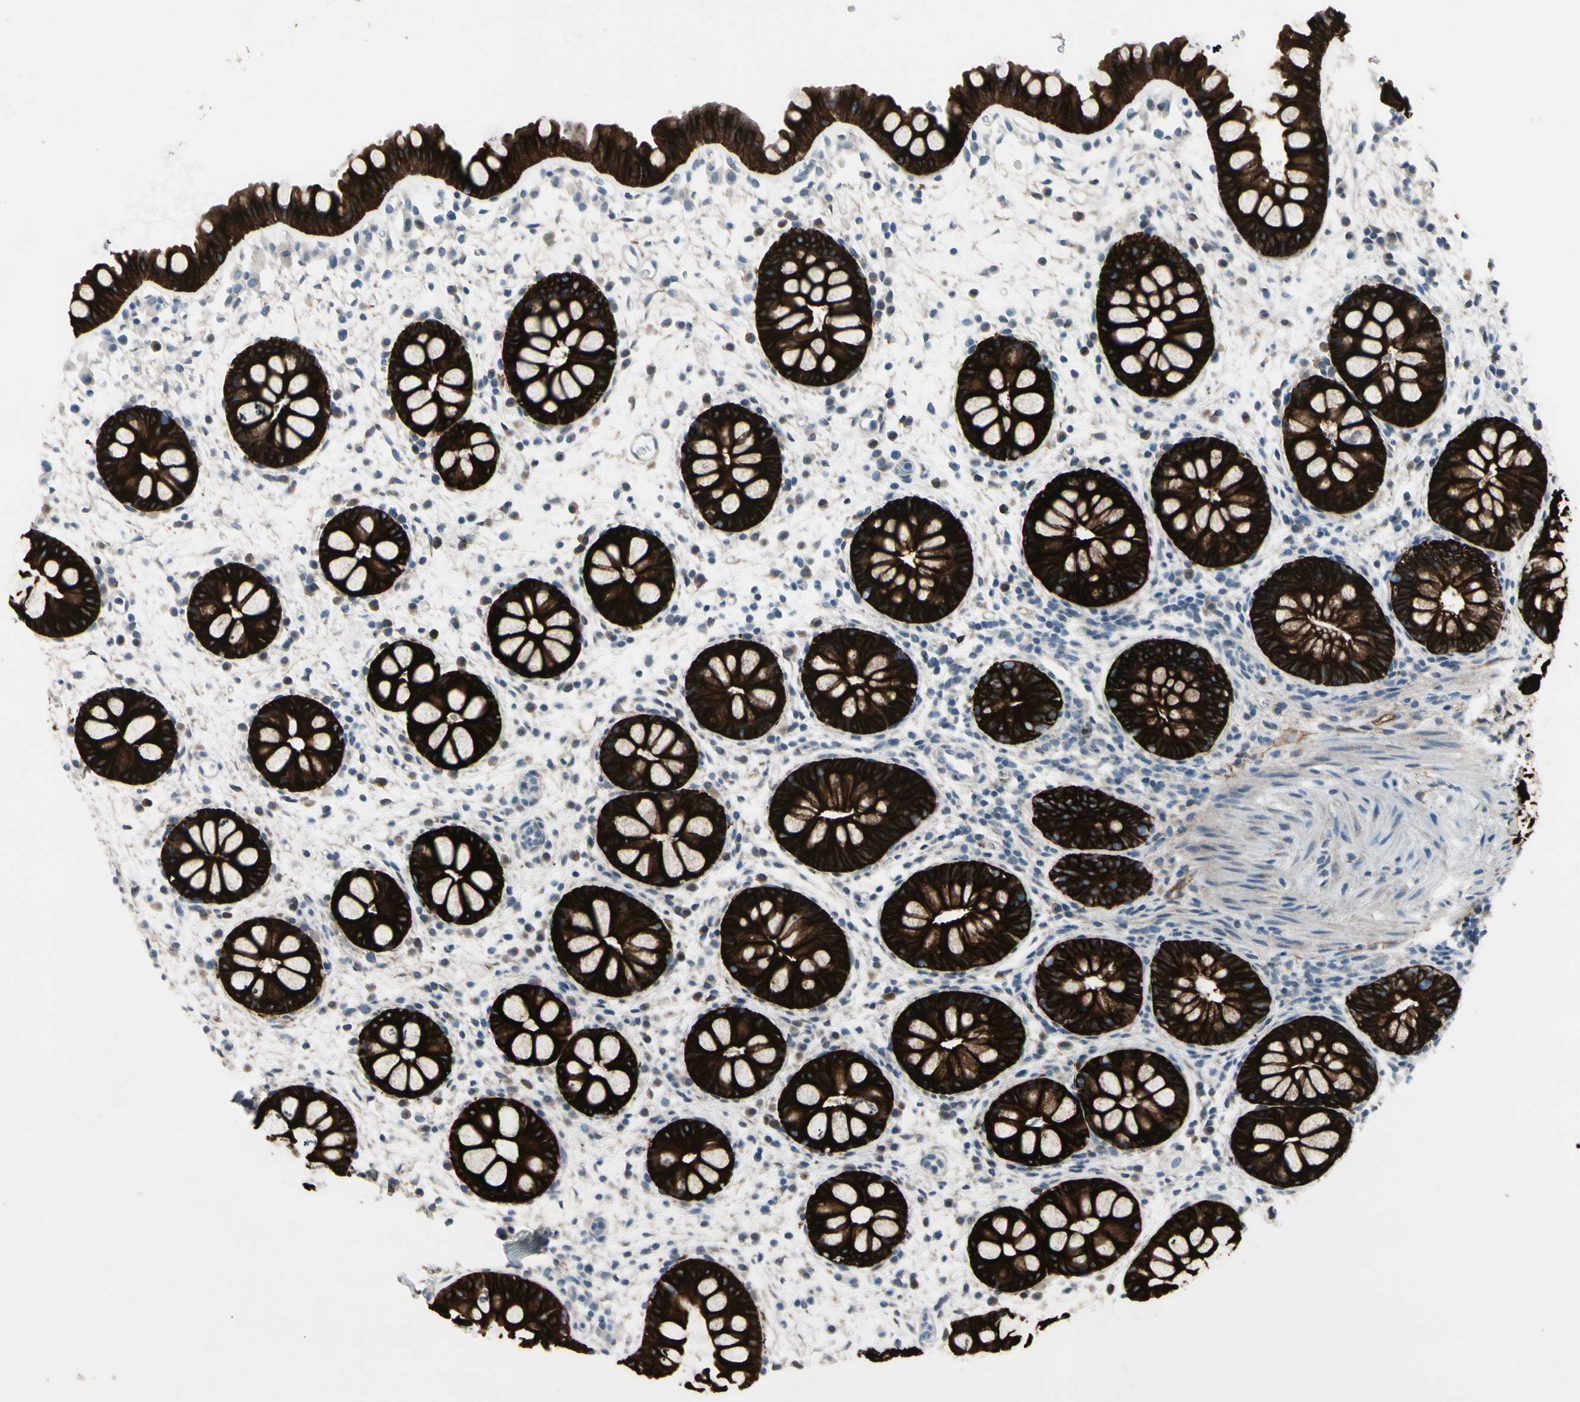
{"staining": {"intensity": "strong", "quantity": ">75%", "location": "cytoplasmic/membranous"}, "tissue": "rectum", "cell_type": "Glandular cells", "image_type": "normal", "snomed": [{"axis": "morphology", "description": "Normal tissue, NOS"}, {"axis": "topography", "description": "Rectum"}], "caption": "Brown immunohistochemical staining in normal human rectum reveals strong cytoplasmic/membranous expression in about >75% of glandular cells.", "gene": "PIGR", "patient": {"sex": "female", "age": 24}}